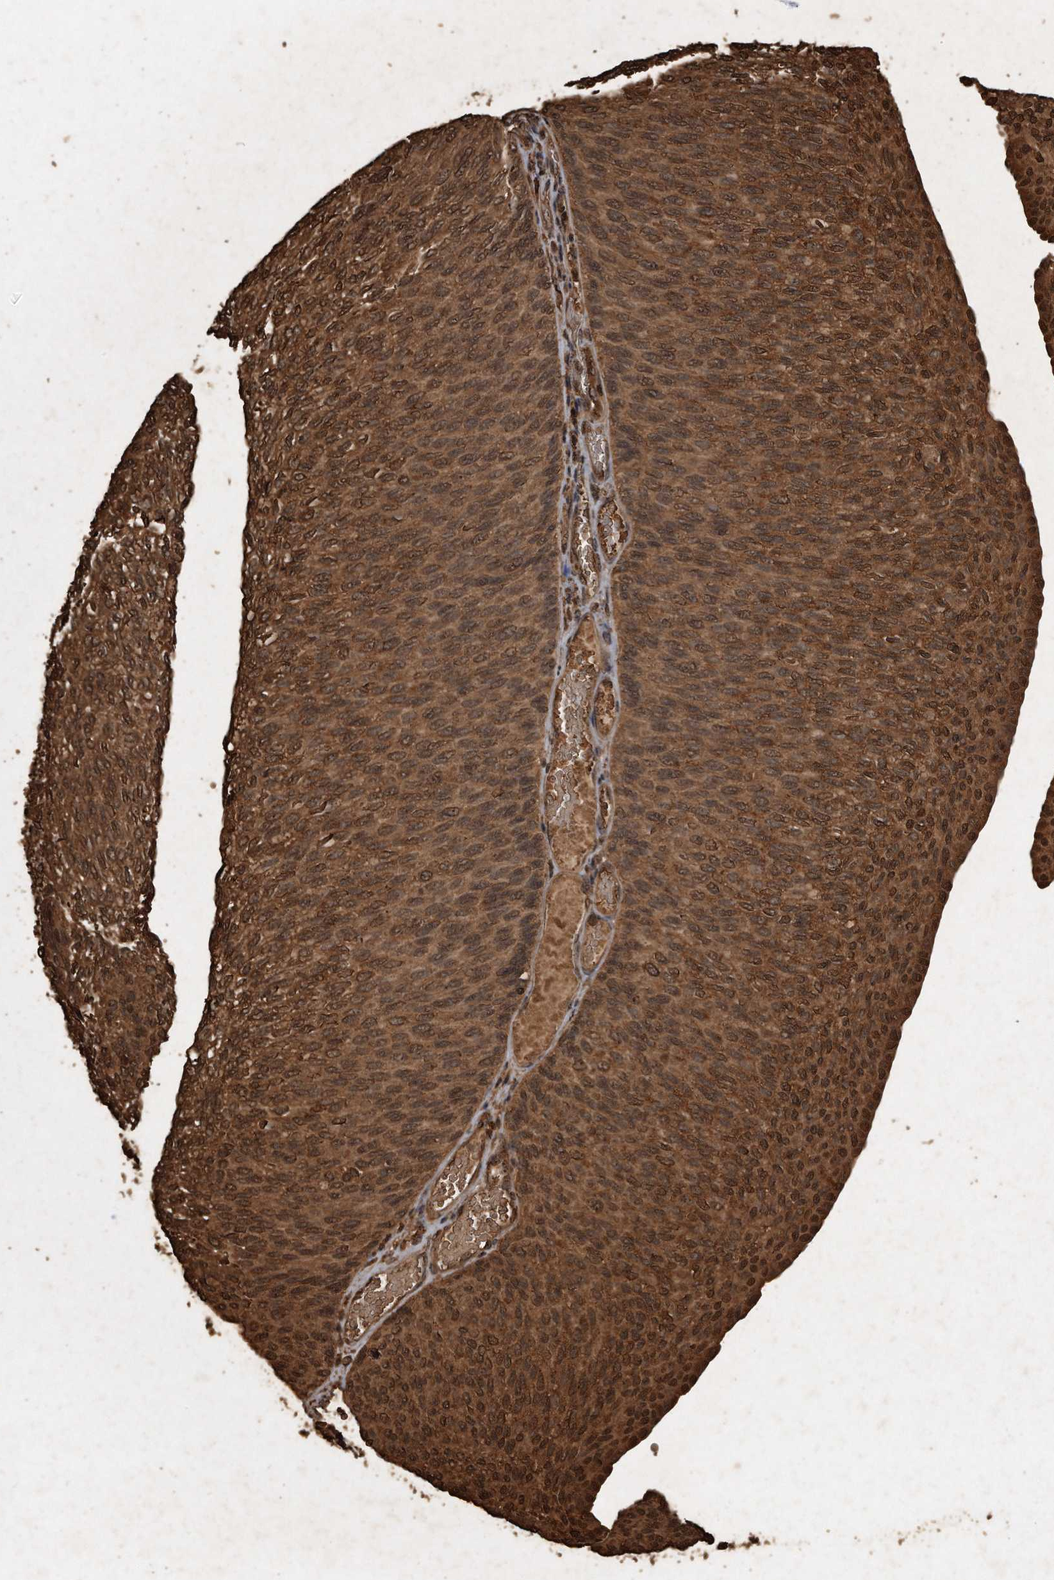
{"staining": {"intensity": "strong", "quantity": ">75%", "location": "cytoplasmic/membranous,nuclear"}, "tissue": "urothelial cancer", "cell_type": "Tumor cells", "image_type": "cancer", "snomed": [{"axis": "morphology", "description": "Urothelial carcinoma, Low grade"}, {"axis": "topography", "description": "Urinary bladder"}], "caption": "A brown stain labels strong cytoplasmic/membranous and nuclear positivity of a protein in urothelial carcinoma (low-grade) tumor cells.", "gene": "CFLAR", "patient": {"sex": "female", "age": 79}}